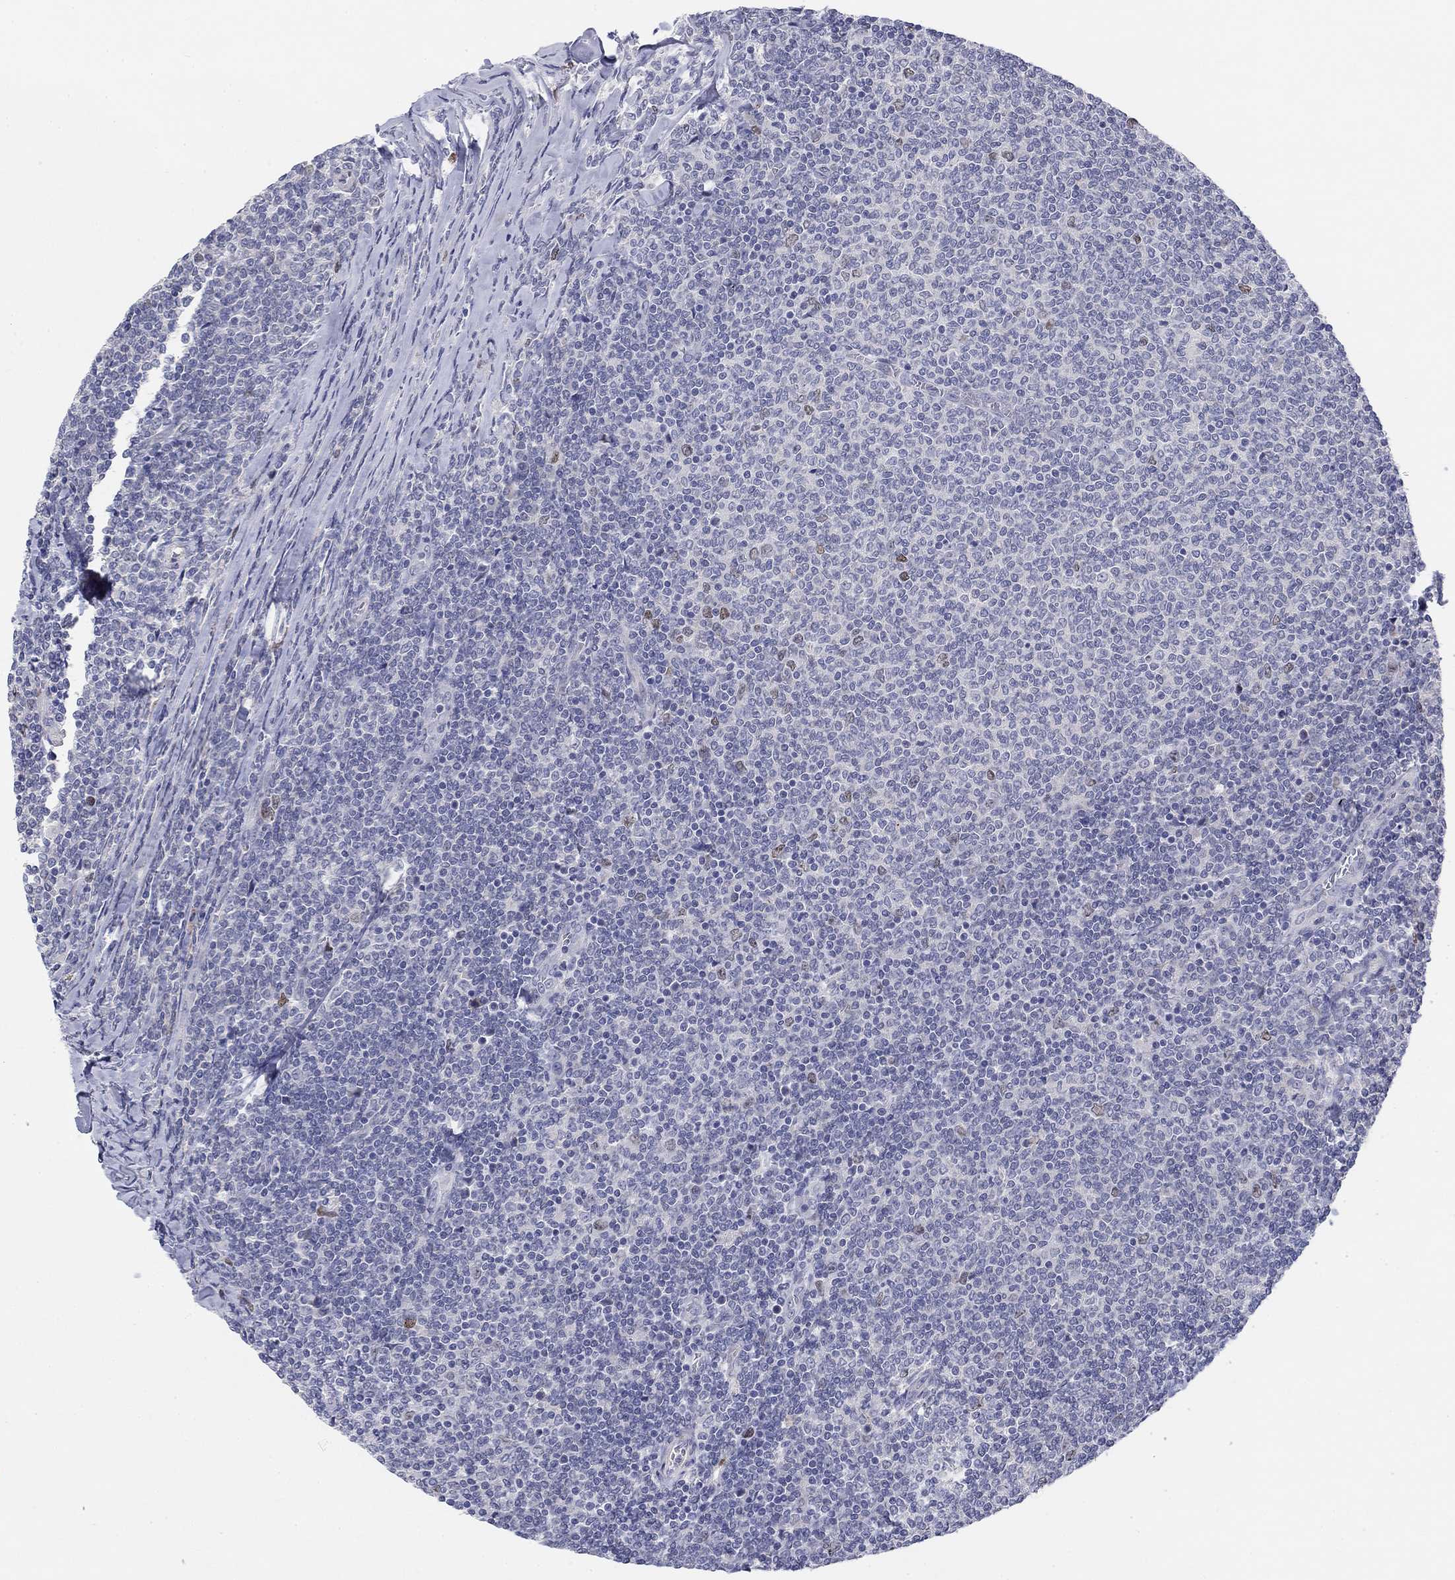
{"staining": {"intensity": "negative", "quantity": "none", "location": "none"}, "tissue": "lymphoma", "cell_type": "Tumor cells", "image_type": "cancer", "snomed": [{"axis": "morphology", "description": "Malignant lymphoma, non-Hodgkin's type, Low grade"}, {"axis": "topography", "description": "Lymph node"}], "caption": "A photomicrograph of malignant lymphoma, non-Hodgkin's type (low-grade) stained for a protein reveals no brown staining in tumor cells. (DAB IHC visualized using brightfield microscopy, high magnification).", "gene": "PRC1", "patient": {"sex": "male", "age": 52}}